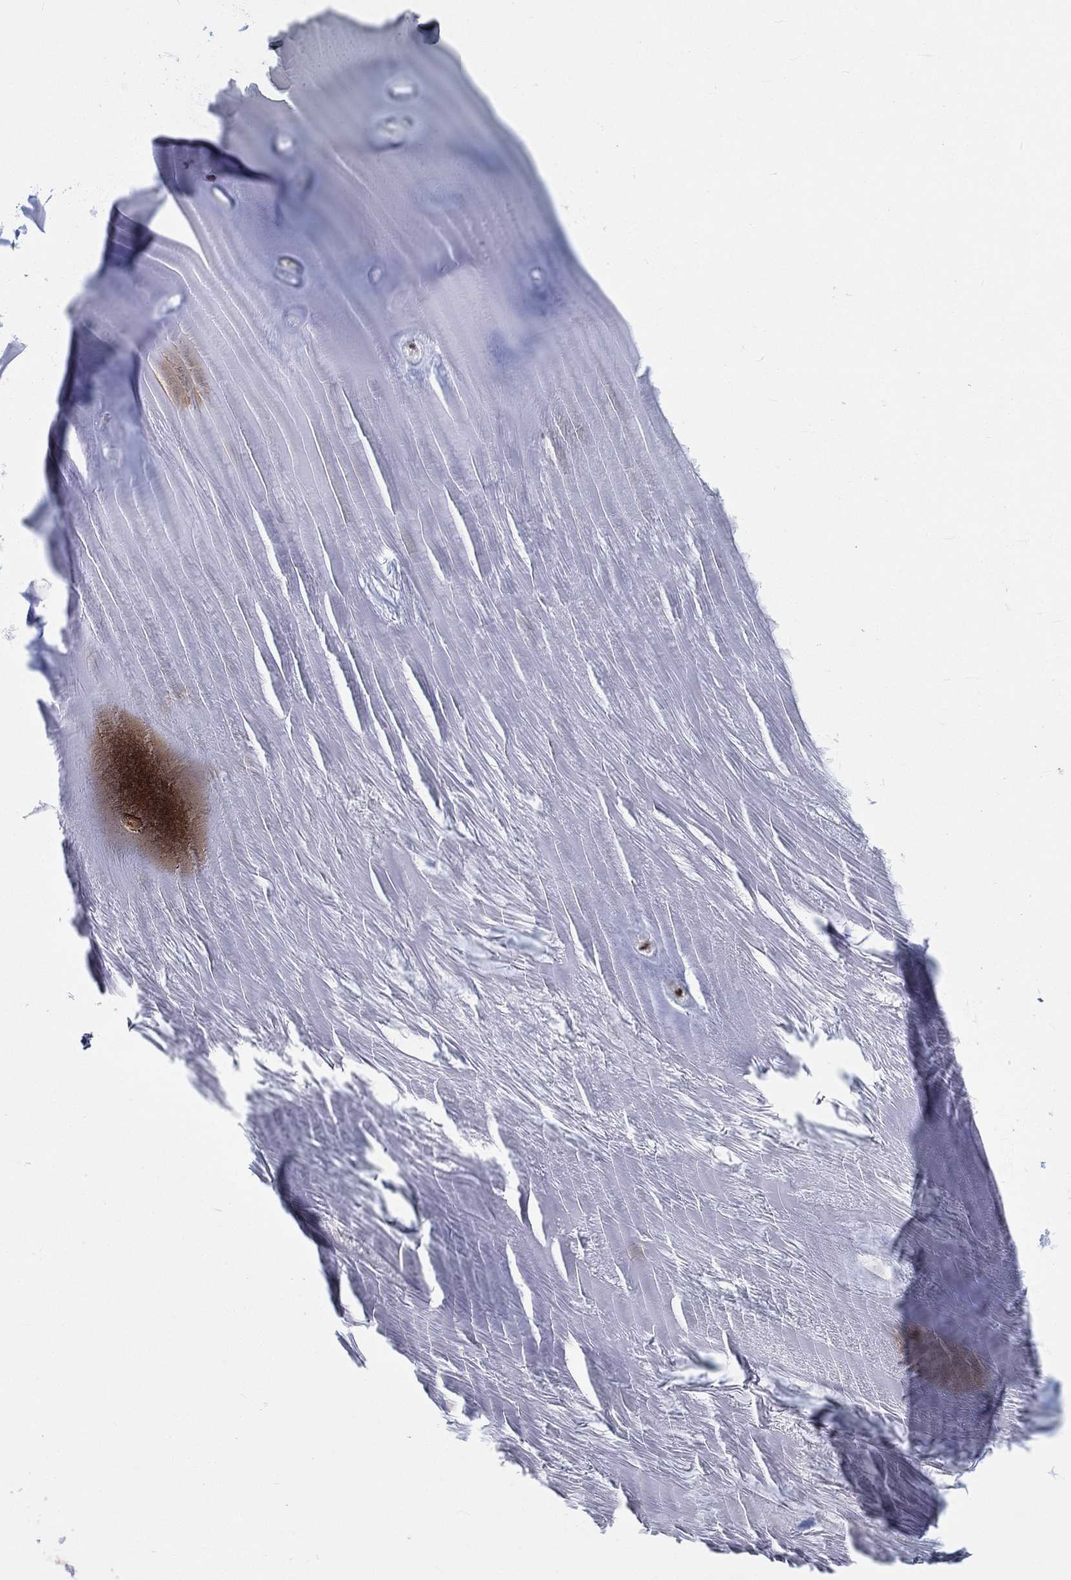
{"staining": {"intensity": "negative", "quantity": "none", "location": "none"}, "tissue": "adipose tissue", "cell_type": "Adipocytes", "image_type": "normal", "snomed": [{"axis": "morphology", "description": "Normal tissue, NOS"}, {"axis": "topography", "description": "Cartilage tissue"}], "caption": "There is no significant expression in adipocytes of adipose tissue. Brightfield microscopy of immunohistochemistry (IHC) stained with DAB (3,3'-diaminobenzidine) (brown) and hematoxylin (blue), captured at high magnification.", "gene": "YLPM1", "patient": {"sex": "male", "age": 81}}